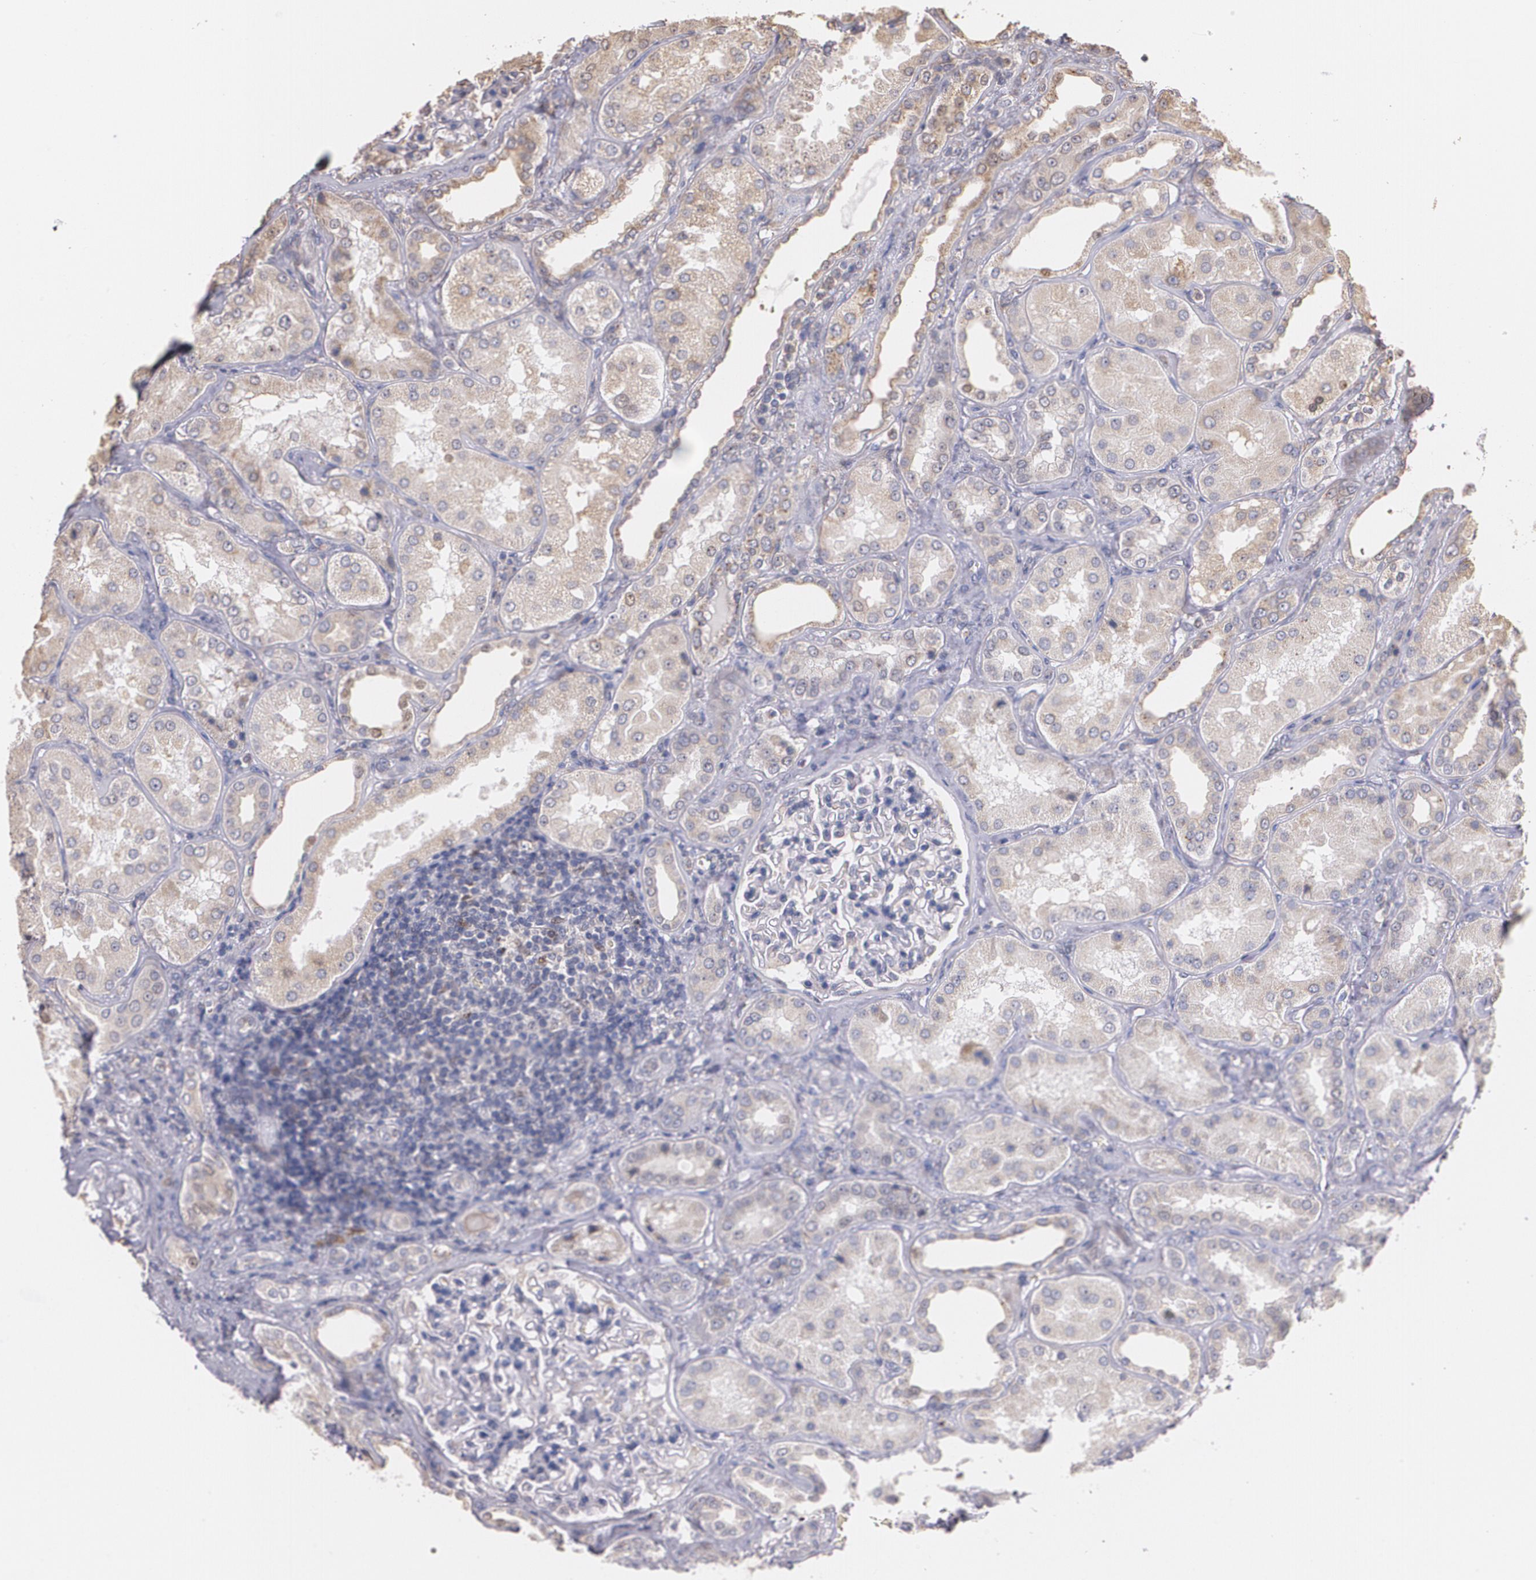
{"staining": {"intensity": "negative", "quantity": "none", "location": "none"}, "tissue": "kidney", "cell_type": "Cells in glomeruli", "image_type": "normal", "snomed": [{"axis": "morphology", "description": "Normal tissue, NOS"}, {"axis": "topography", "description": "Kidney"}], "caption": "This histopathology image is of benign kidney stained with immunohistochemistry to label a protein in brown with the nuclei are counter-stained blue. There is no expression in cells in glomeruli. Brightfield microscopy of immunohistochemistry stained with DAB (brown) and hematoxylin (blue), captured at high magnification.", "gene": "ATF3", "patient": {"sex": "female", "age": 56}}